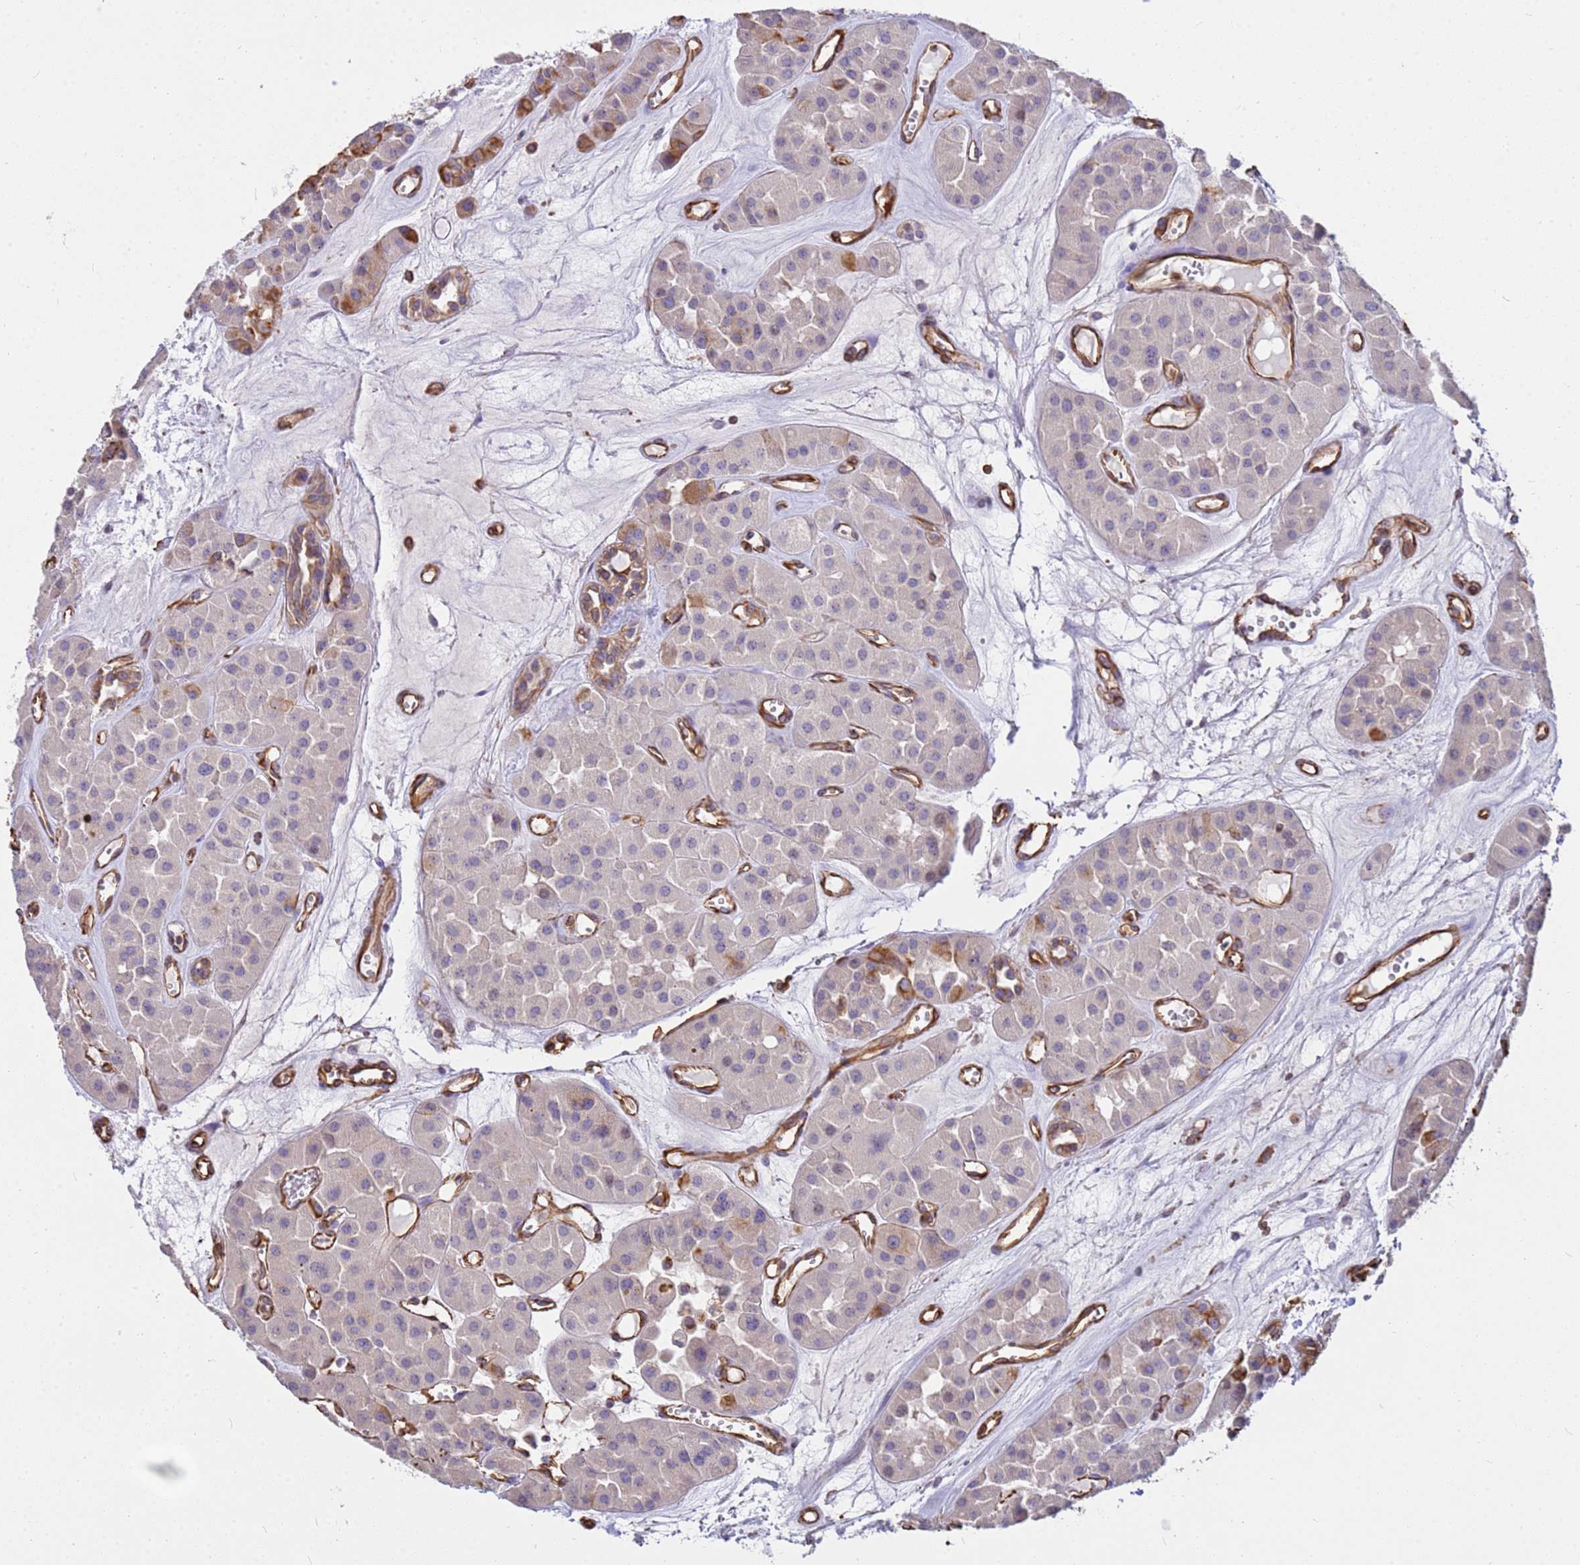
{"staining": {"intensity": "negative", "quantity": "none", "location": "none"}, "tissue": "renal cancer", "cell_type": "Tumor cells", "image_type": "cancer", "snomed": [{"axis": "morphology", "description": "Carcinoma, NOS"}, {"axis": "topography", "description": "Kidney"}], "caption": "The micrograph reveals no staining of tumor cells in renal carcinoma.", "gene": "TCEAL3", "patient": {"sex": "female", "age": 75}}